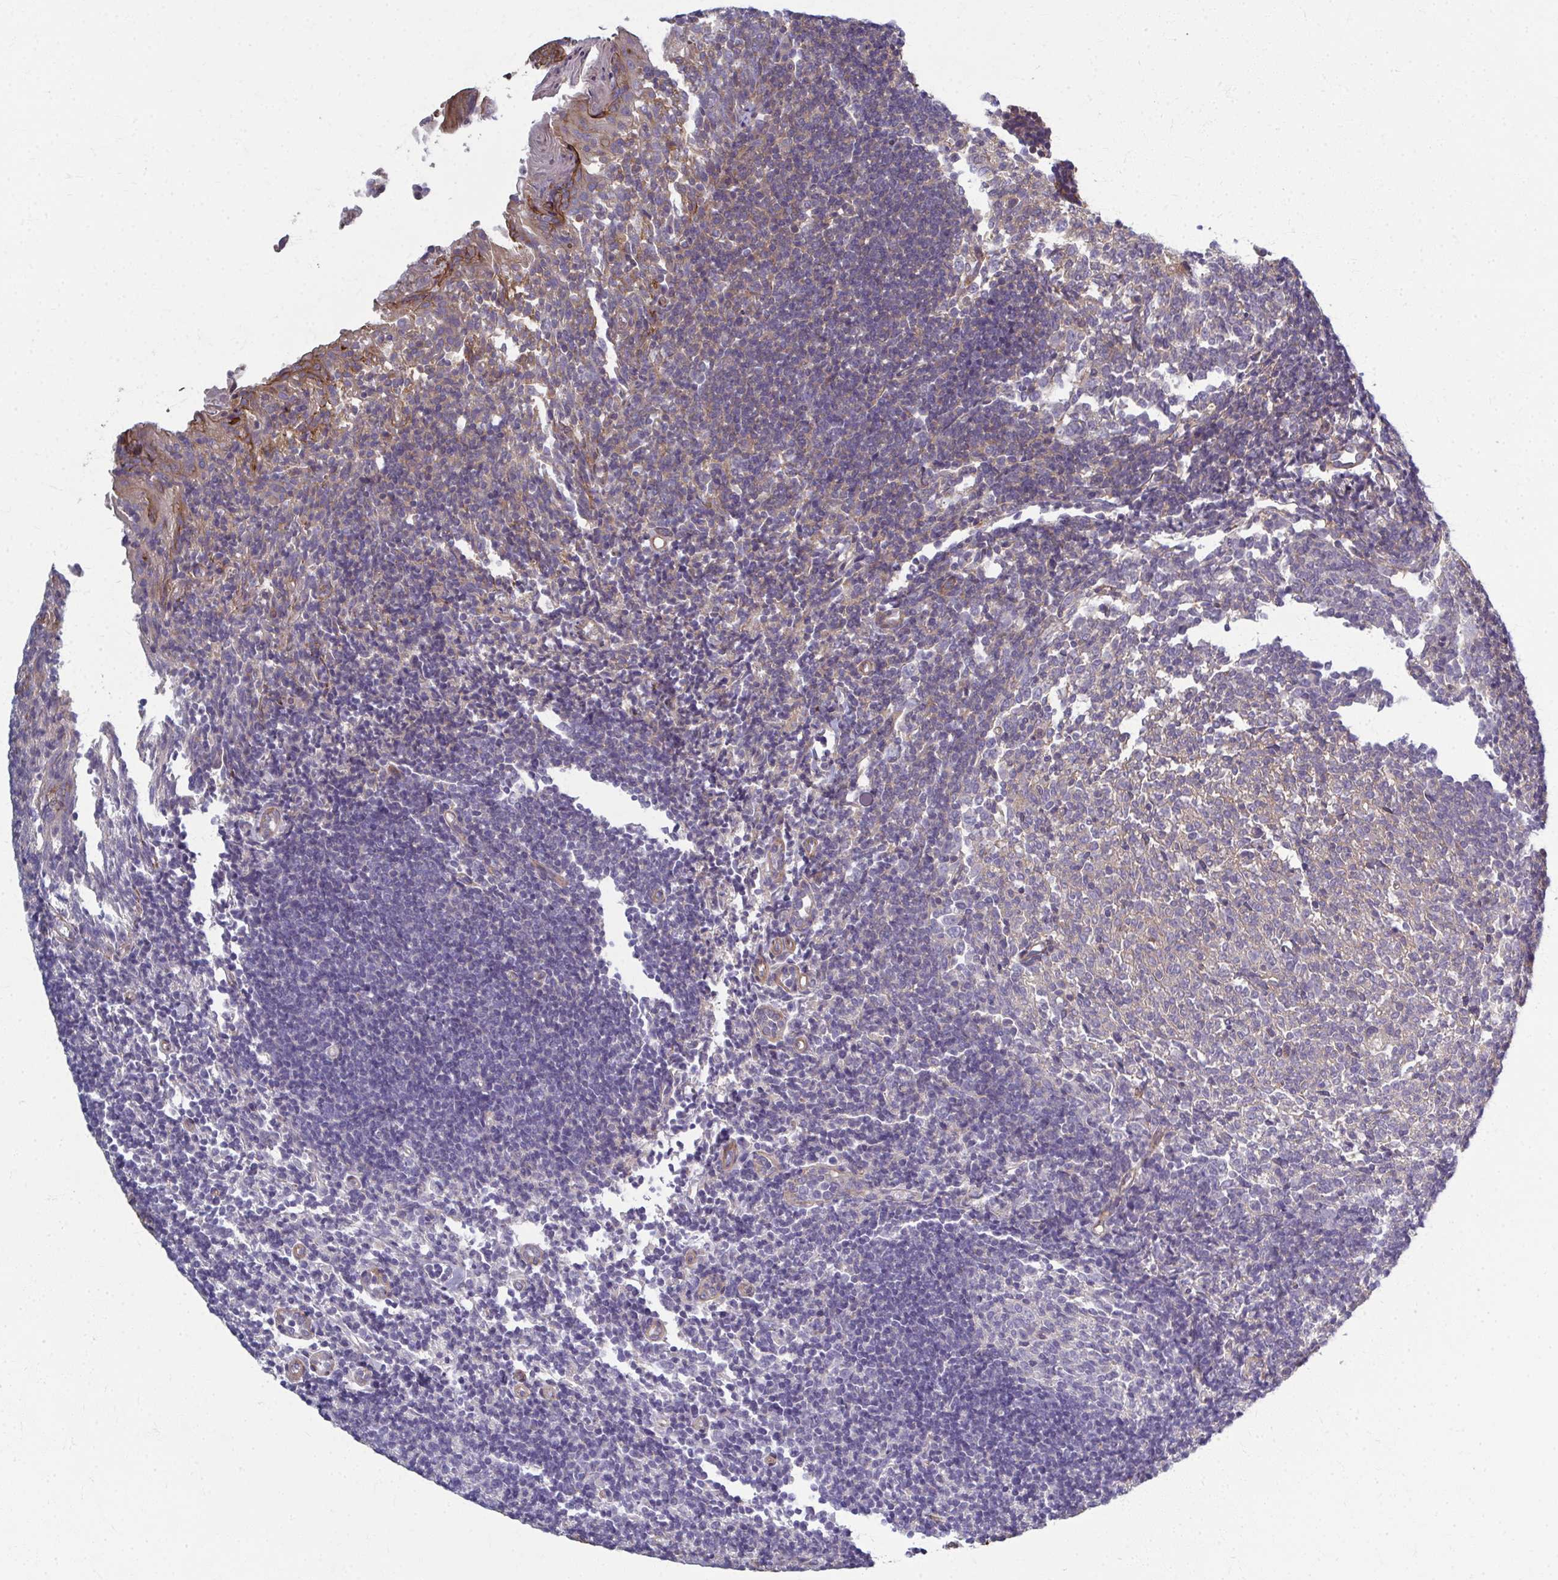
{"staining": {"intensity": "moderate", "quantity": "<25%", "location": "cytoplasmic/membranous"}, "tissue": "tonsil", "cell_type": "Germinal center cells", "image_type": "normal", "snomed": [{"axis": "morphology", "description": "Normal tissue, NOS"}, {"axis": "topography", "description": "Tonsil"}], "caption": "Tonsil stained for a protein (brown) reveals moderate cytoplasmic/membranous positive expression in approximately <25% of germinal center cells.", "gene": "EID2B", "patient": {"sex": "female", "age": 10}}